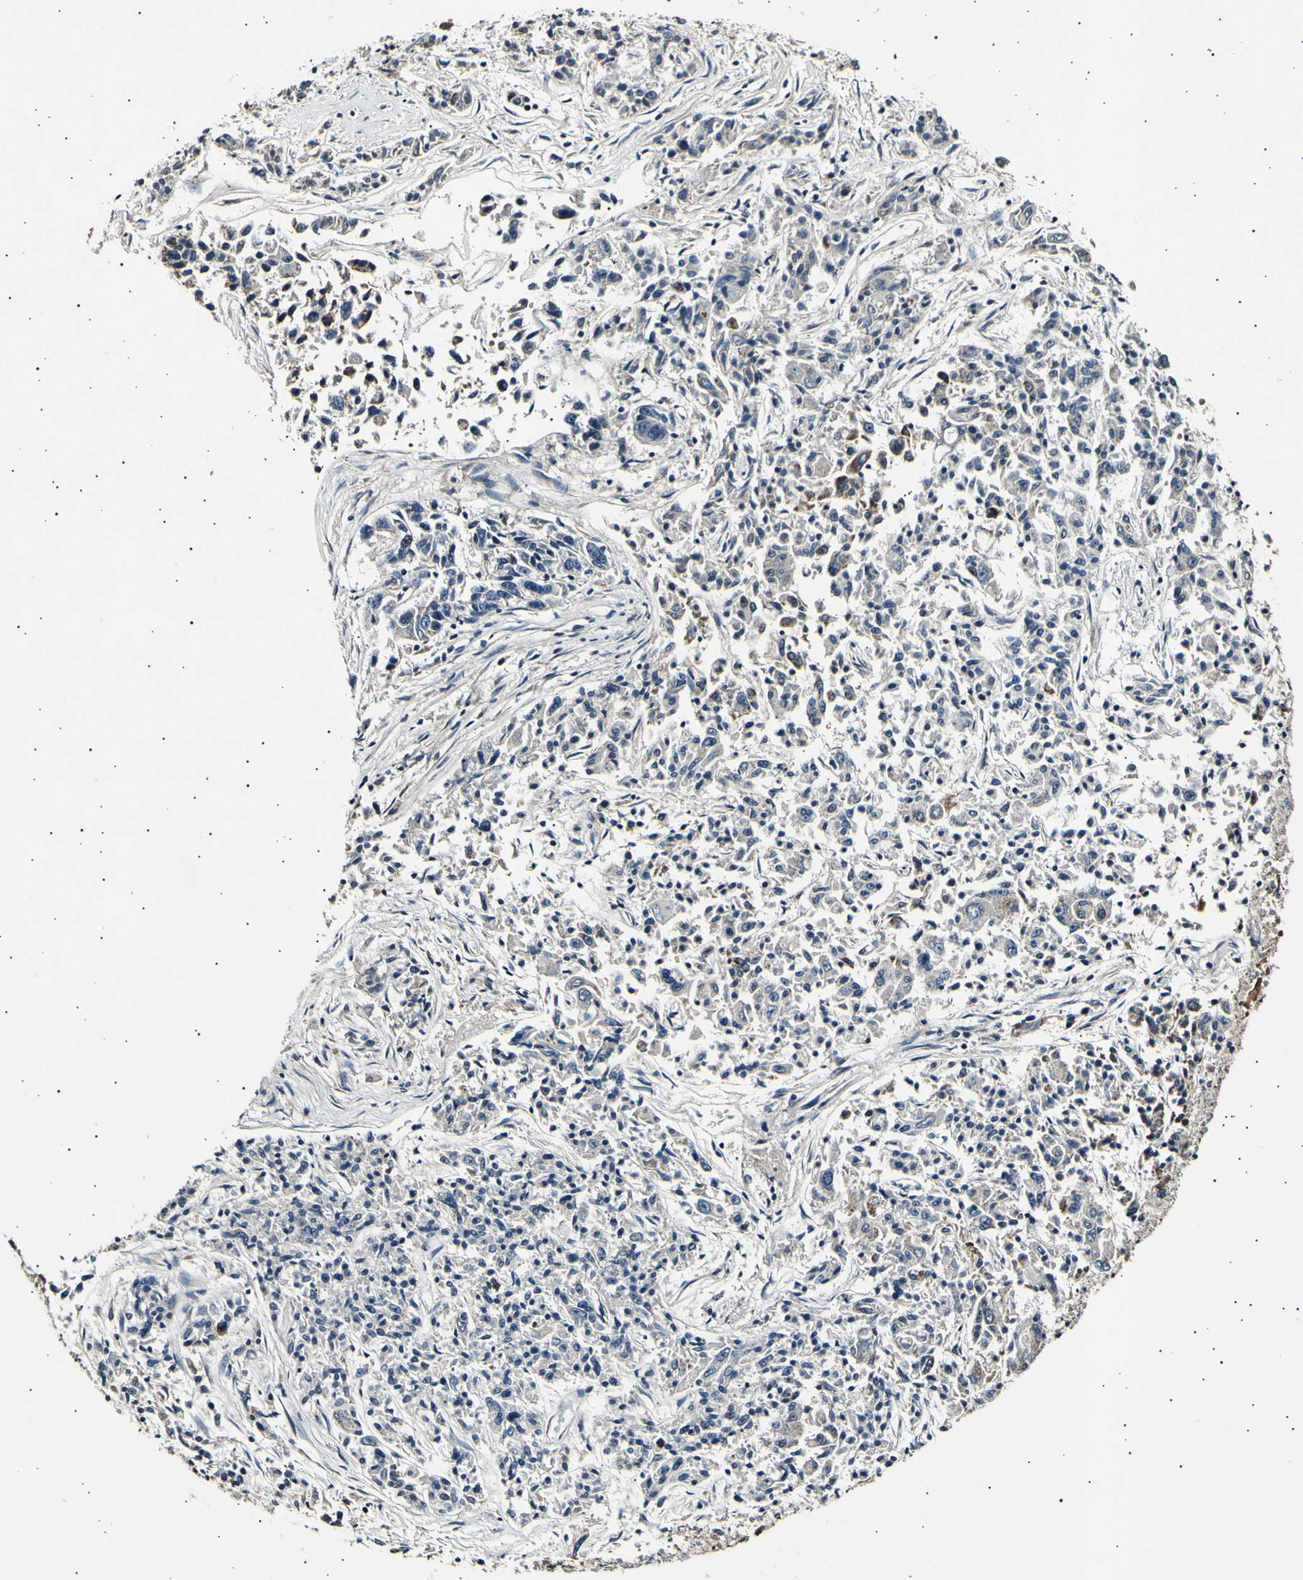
{"staining": {"intensity": "negative", "quantity": "none", "location": "none"}, "tissue": "lung cancer", "cell_type": "Tumor cells", "image_type": "cancer", "snomed": [{"axis": "morphology", "description": "Adenocarcinoma, NOS"}, {"axis": "topography", "description": "Lung"}], "caption": "The photomicrograph shows no staining of tumor cells in adenocarcinoma (lung).", "gene": "ITGA6", "patient": {"sex": "male", "age": 84}}